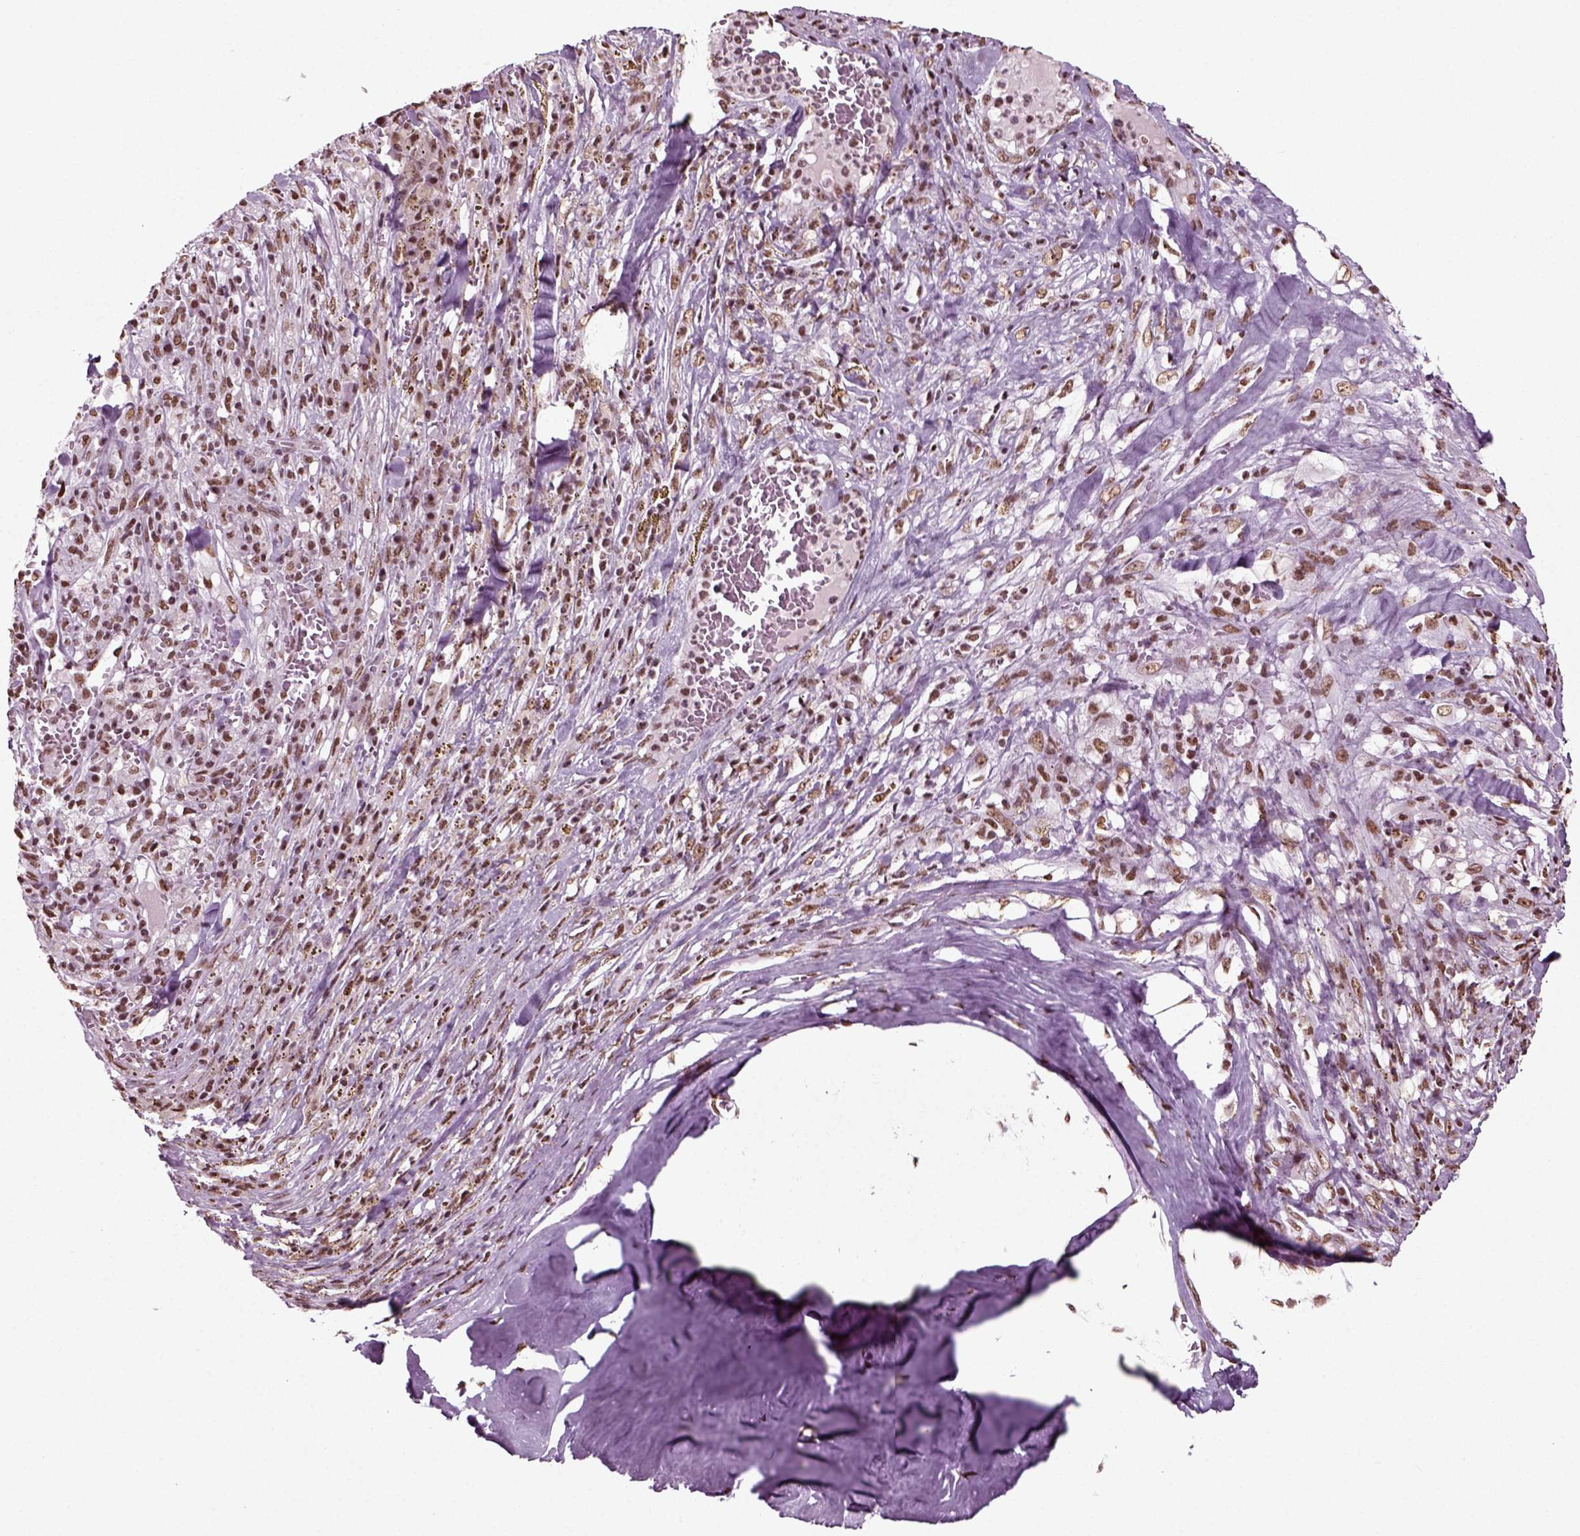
{"staining": {"intensity": "moderate", "quantity": ">75%", "location": "nuclear"}, "tissue": "melanoma", "cell_type": "Tumor cells", "image_type": "cancer", "snomed": [{"axis": "morphology", "description": "Malignant melanoma, NOS"}, {"axis": "topography", "description": "Skin"}], "caption": "Immunohistochemical staining of melanoma shows moderate nuclear protein staining in approximately >75% of tumor cells.", "gene": "POLR1H", "patient": {"sex": "female", "age": 91}}